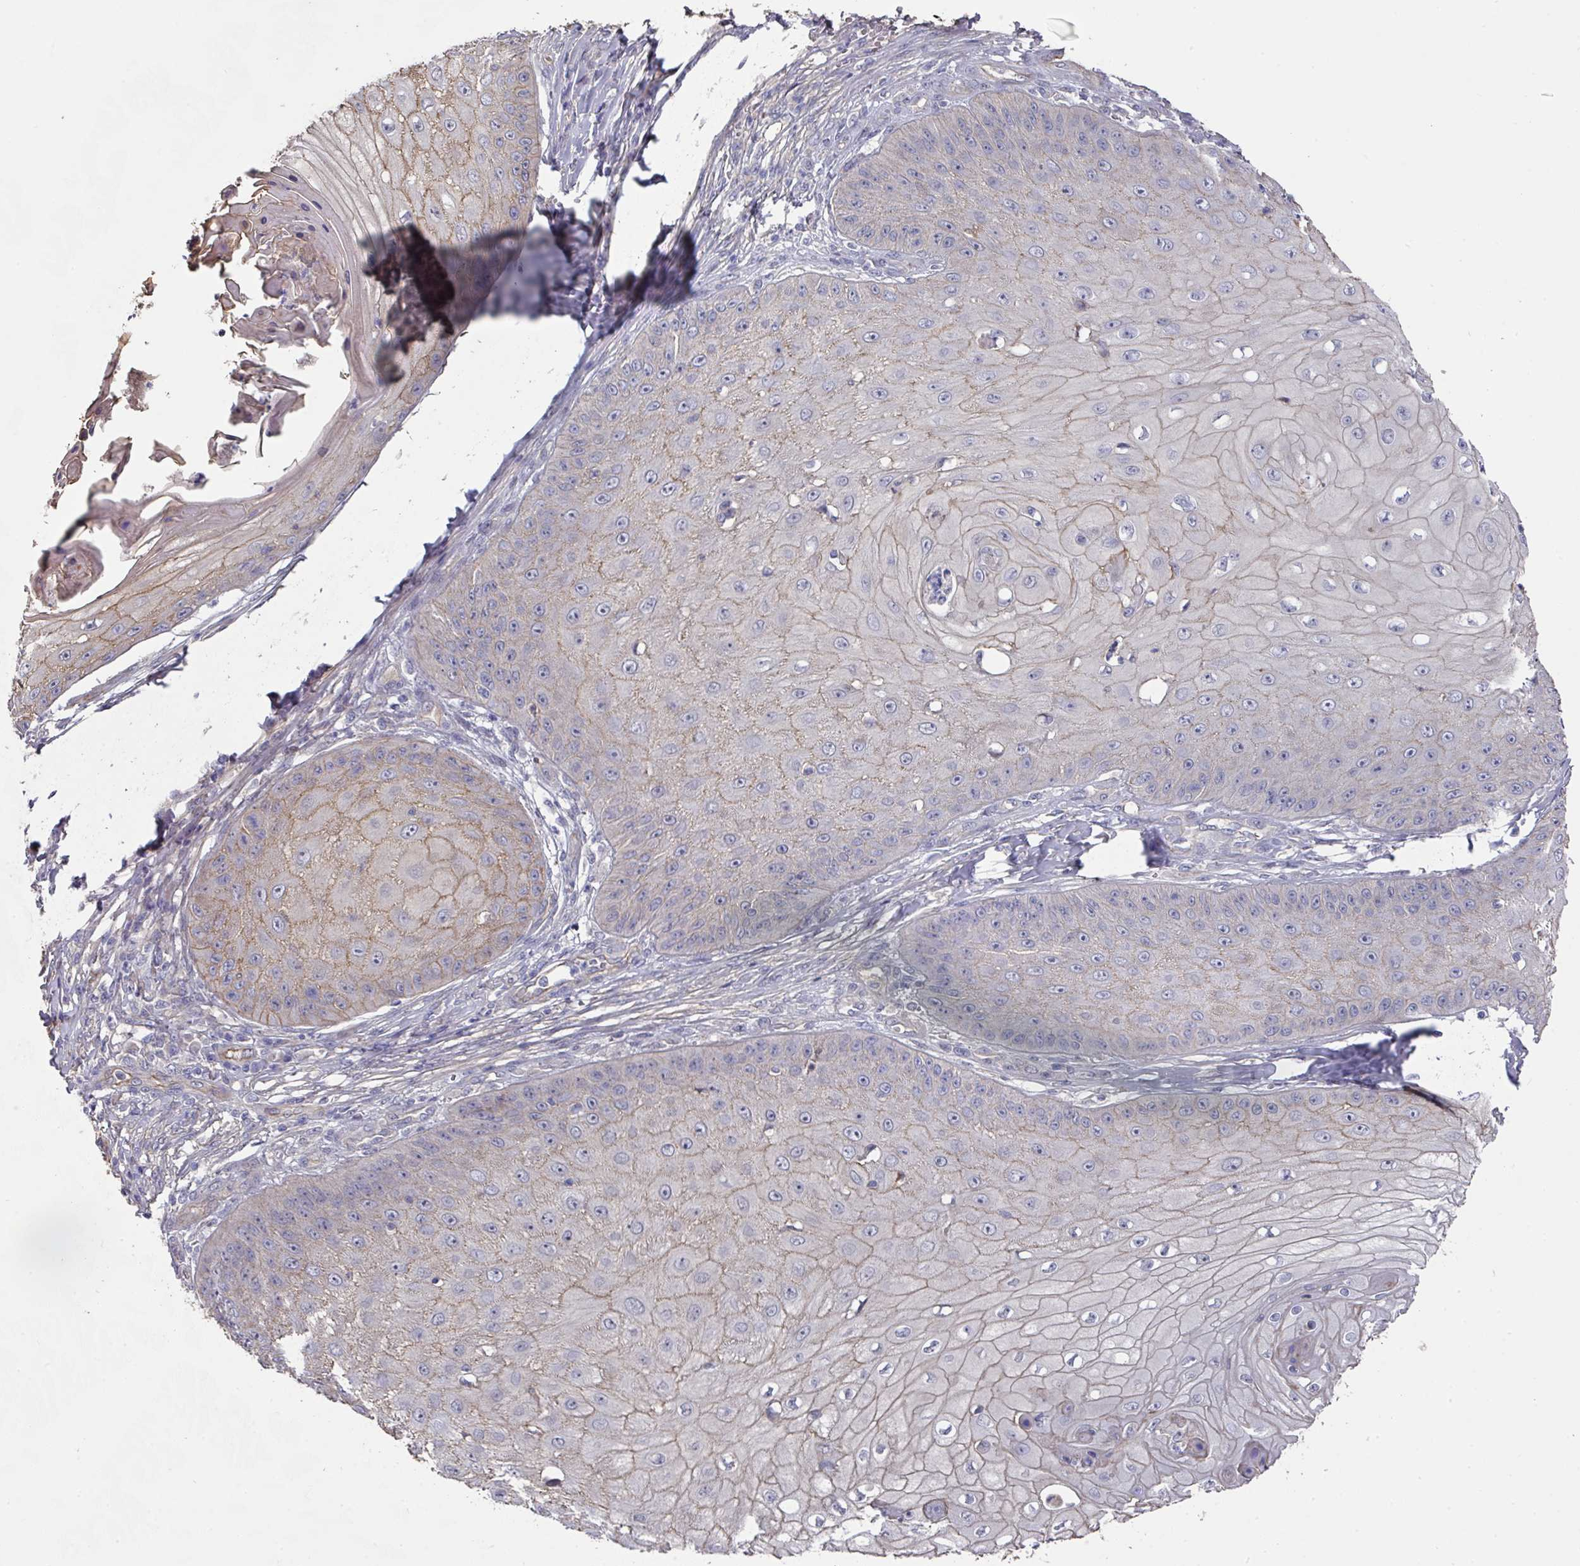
{"staining": {"intensity": "negative", "quantity": "none", "location": "none"}, "tissue": "skin cancer", "cell_type": "Tumor cells", "image_type": "cancer", "snomed": [{"axis": "morphology", "description": "Squamous cell carcinoma, NOS"}, {"axis": "topography", "description": "Skin"}], "caption": "High power microscopy photomicrograph of an immunohistochemistry (IHC) image of squamous cell carcinoma (skin), revealing no significant staining in tumor cells. Brightfield microscopy of immunohistochemistry stained with DAB (3,3'-diaminobenzidine) (brown) and hematoxylin (blue), captured at high magnification.", "gene": "PRR5", "patient": {"sex": "male", "age": 70}}